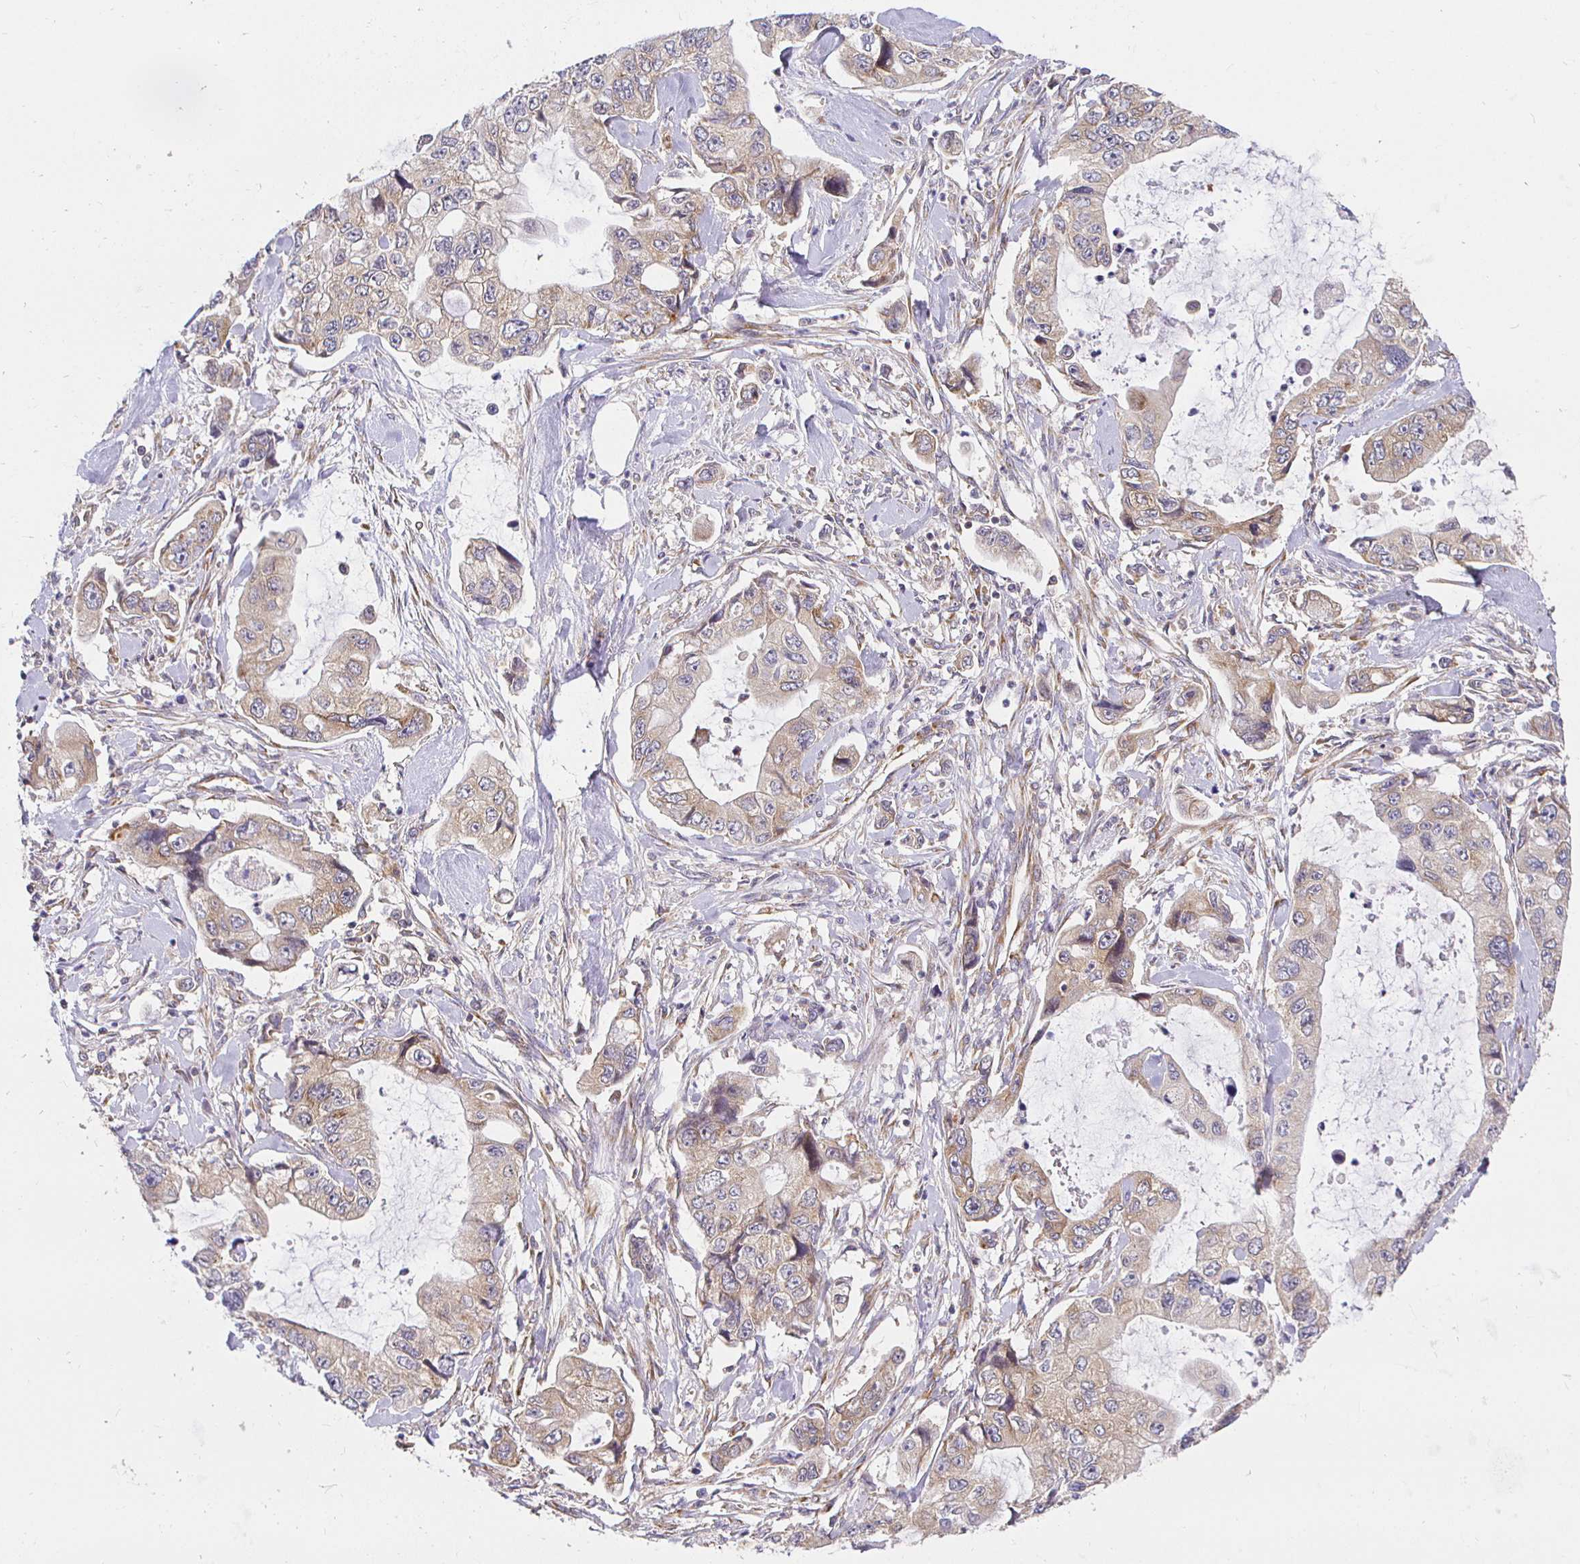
{"staining": {"intensity": "weak", "quantity": ">75%", "location": "cytoplasmic/membranous"}, "tissue": "stomach cancer", "cell_type": "Tumor cells", "image_type": "cancer", "snomed": [{"axis": "morphology", "description": "Adenocarcinoma, NOS"}, {"axis": "topography", "description": "Pancreas"}, {"axis": "topography", "description": "Stomach, upper"}, {"axis": "topography", "description": "Stomach"}], "caption": "This is an image of immunohistochemistry (IHC) staining of stomach cancer (adenocarcinoma), which shows weak expression in the cytoplasmic/membranous of tumor cells.", "gene": "IRAK1", "patient": {"sex": "male", "age": 77}}